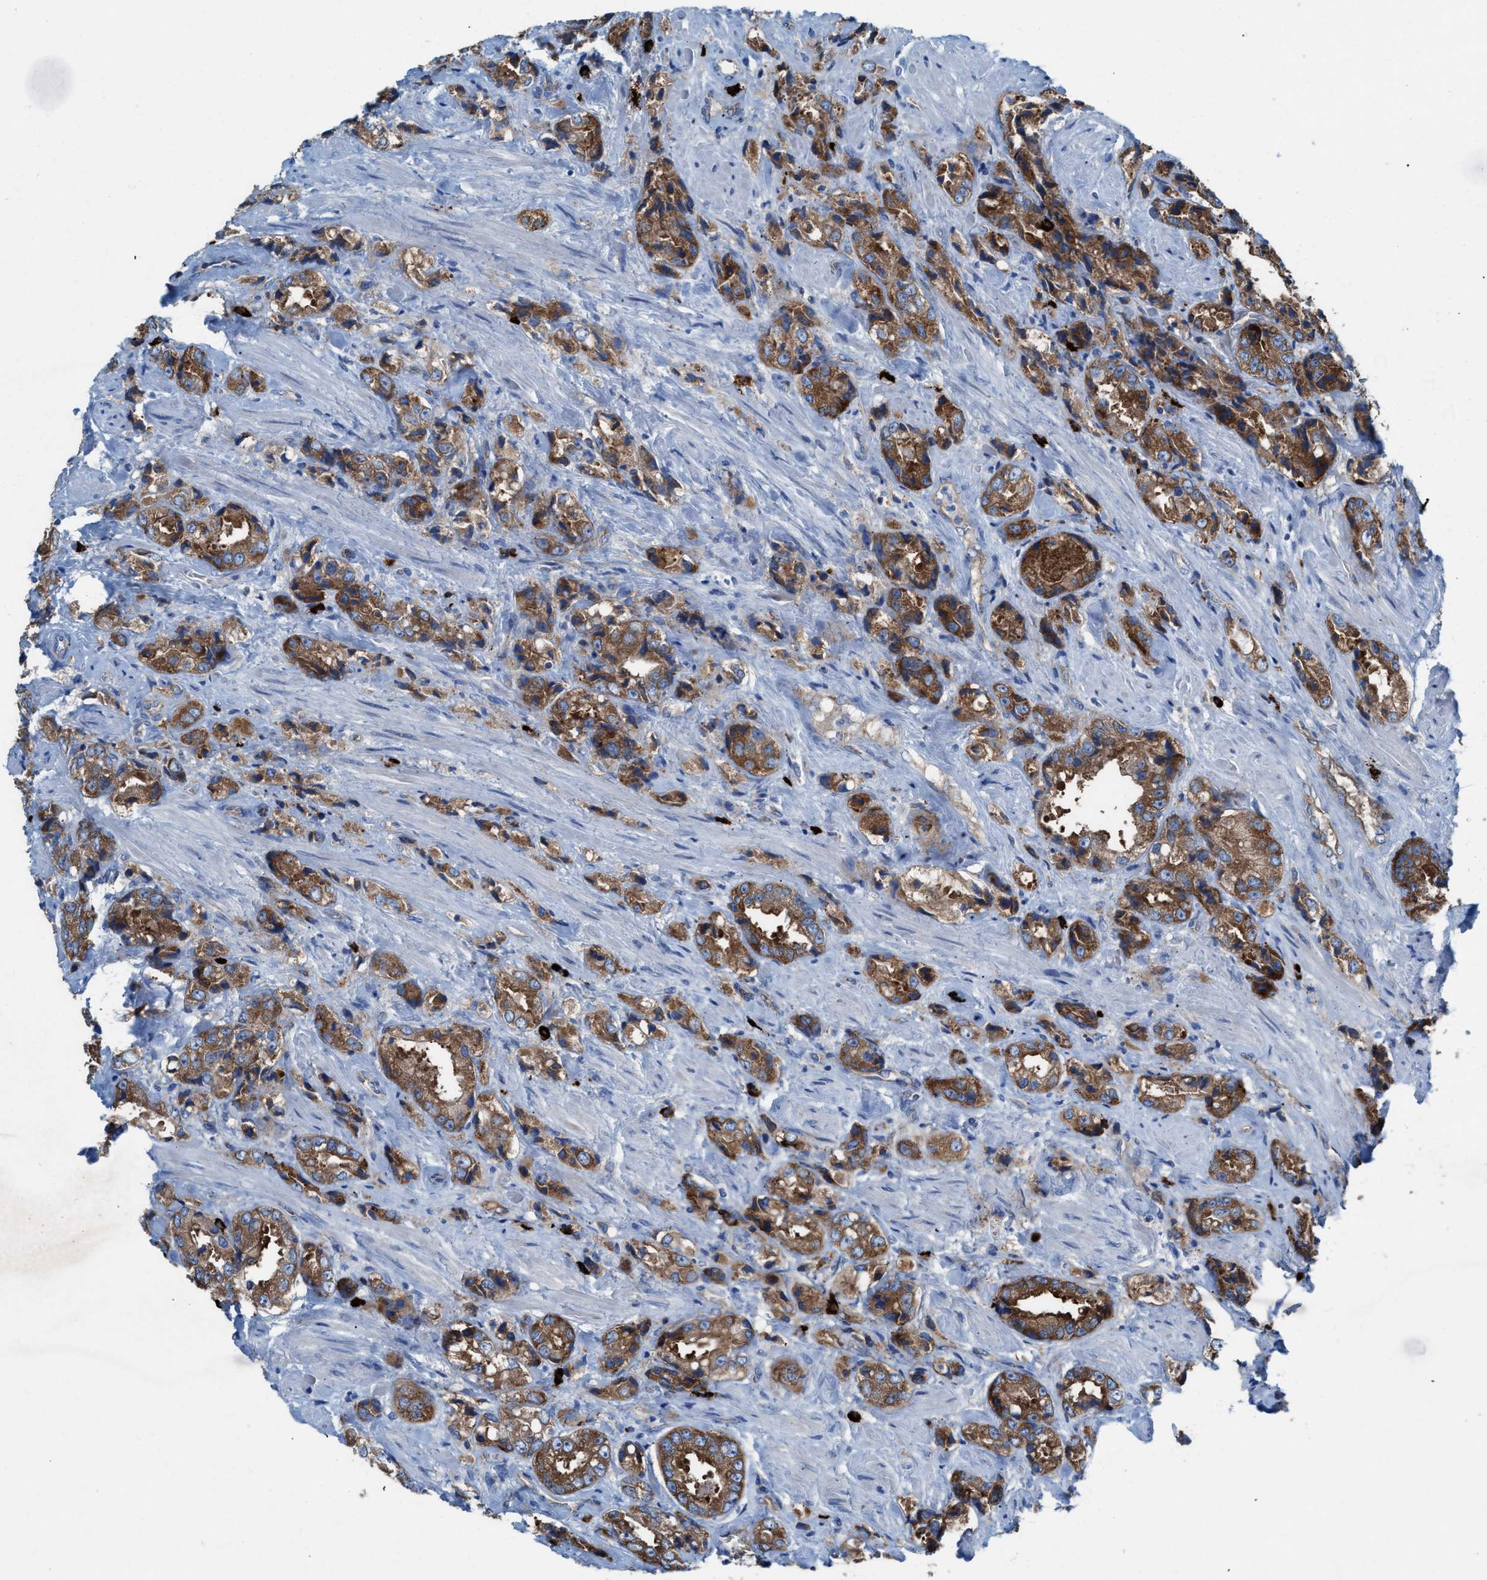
{"staining": {"intensity": "moderate", "quantity": ">75%", "location": "cytoplasmic/membranous"}, "tissue": "prostate cancer", "cell_type": "Tumor cells", "image_type": "cancer", "snomed": [{"axis": "morphology", "description": "Adenocarcinoma, High grade"}, {"axis": "topography", "description": "Prostate"}], "caption": "Protein staining of prostate high-grade adenocarcinoma tissue reveals moderate cytoplasmic/membranous expression in about >75% of tumor cells.", "gene": "NYAP1", "patient": {"sex": "male", "age": 61}}